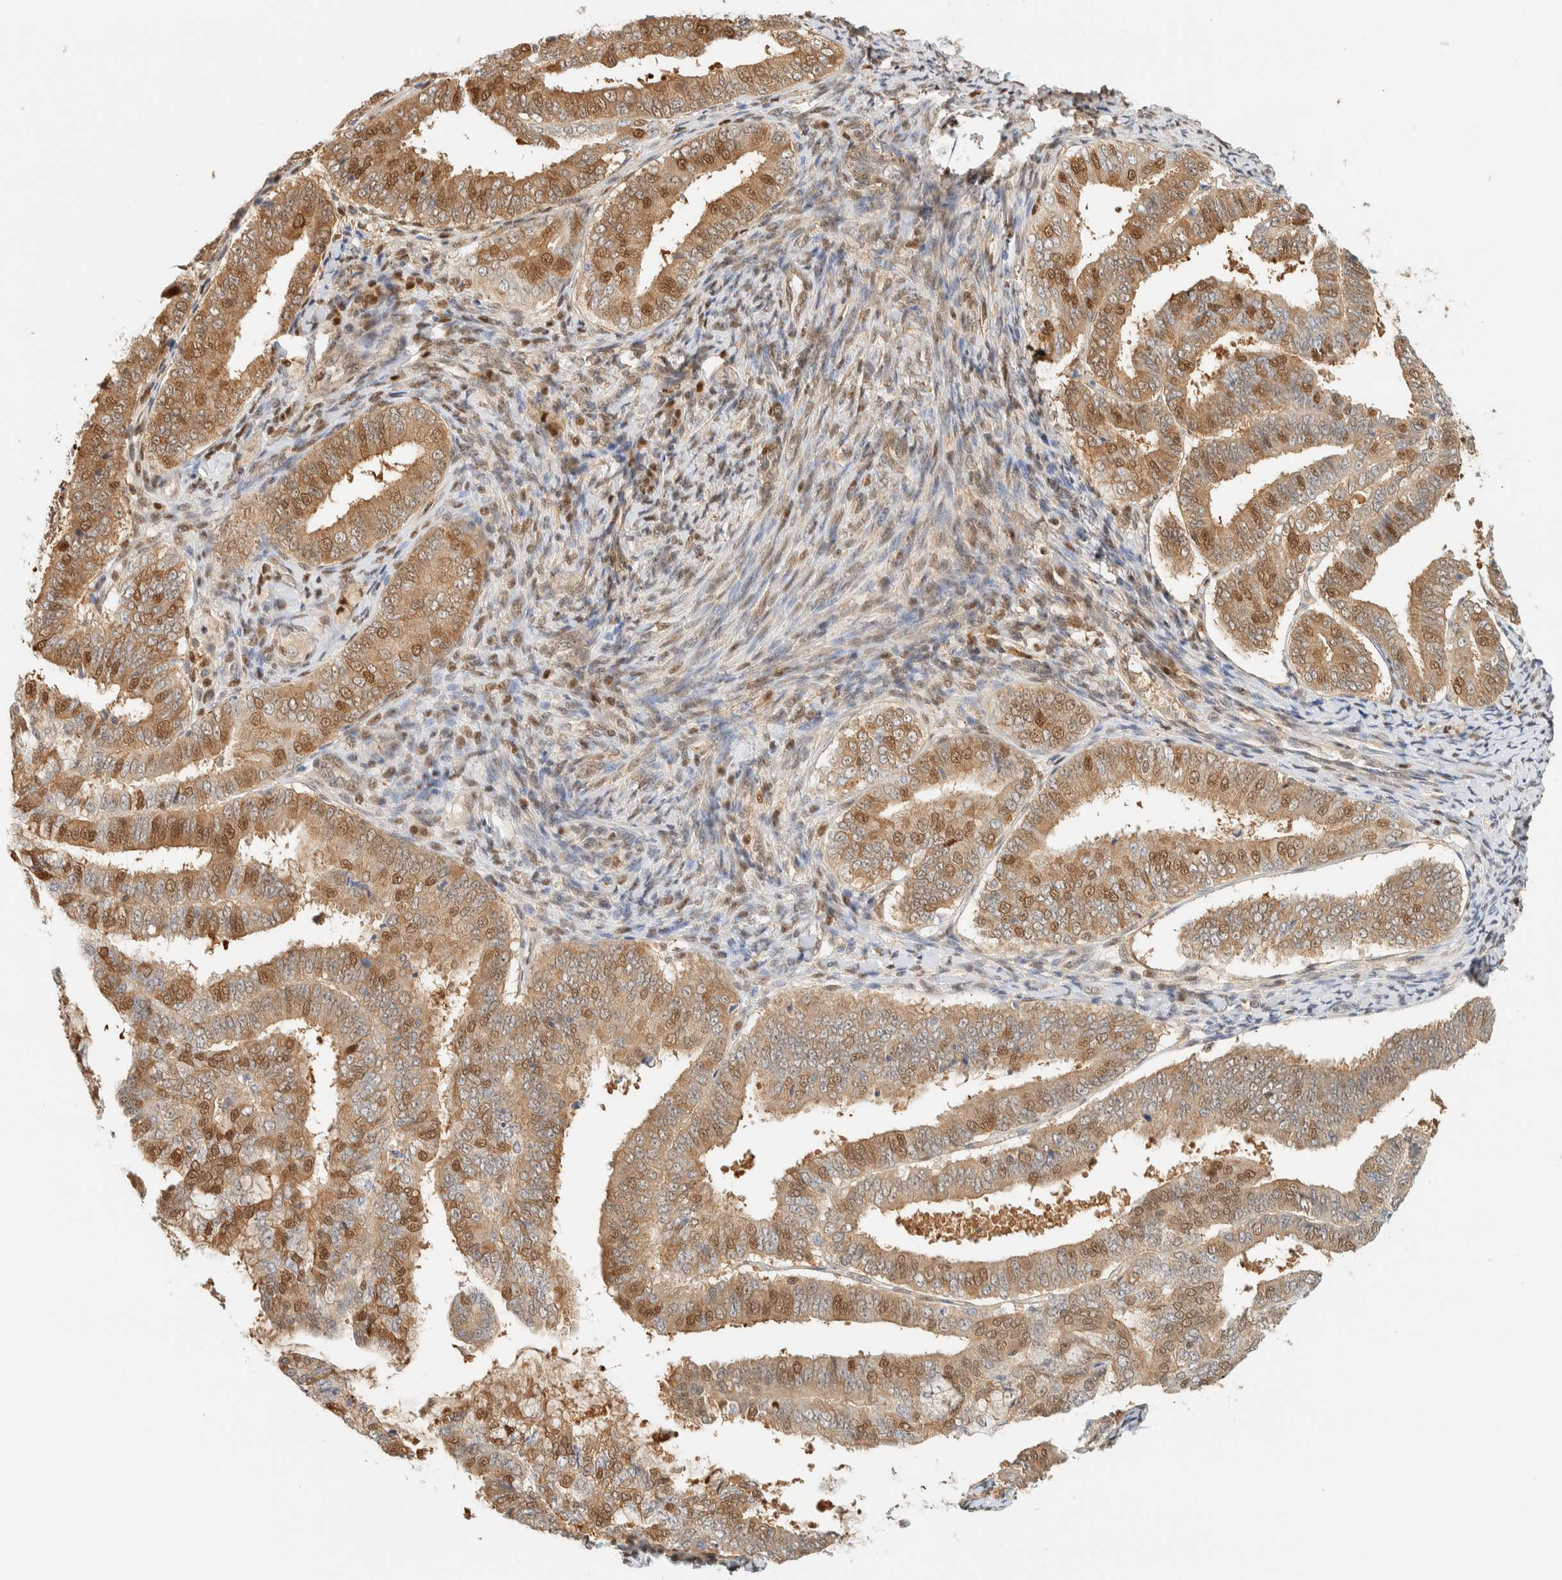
{"staining": {"intensity": "moderate", "quantity": ">75%", "location": "cytoplasmic/membranous,nuclear"}, "tissue": "endometrial cancer", "cell_type": "Tumor cells", "image_type": "cancer", "snomed": [{"axis": "morphology", "description": "Adenocarcinoma, NOS"}, {"axis": "topography", "description": "Endometrium"}], "caption": "Adenocarcinoma (endometrial) stained for a protein (brown) reveals moderate cytoplasmic/membranous and nuclear positive expression in approximately >75% of tumor cells.", "gene": "ZBTB37", "patient": {"sex": "female", "age": 63}}